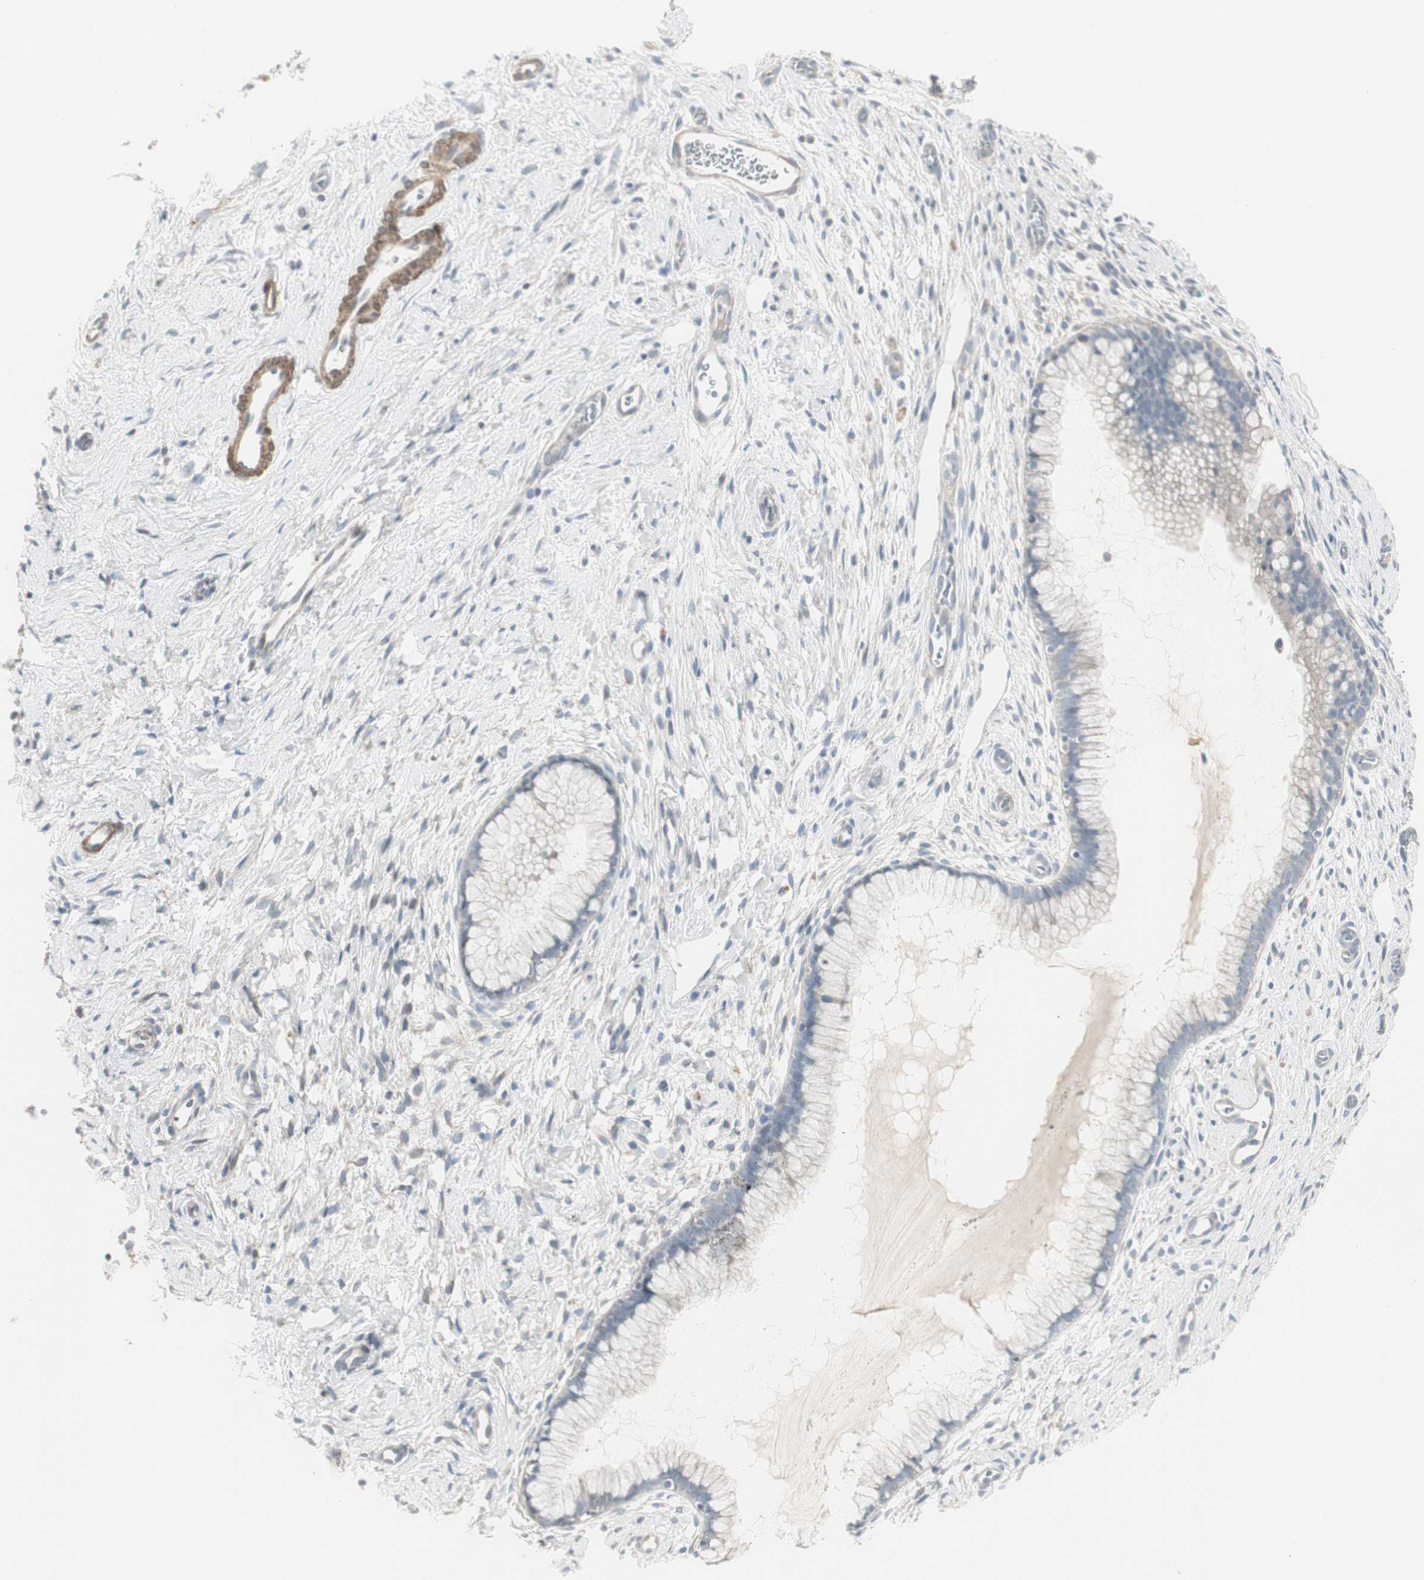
{"staining": {"intensity": "negative", "quantity": "none", "location": "none"}, "tissue": "cervix", "cell_type": "Glandular cells", "image_type": "normal", "snomed": [{"axis": "morphology", "description": "Normal tissue, NOS"}, {"axis": "topography", "description": "Cervix"}], "caption": "This is a image of IHC staining of unremarkable cervix, which shows no staining in glandular cells. (Stains: DAB immunohistochemistry with hematoxylin counter stain, Microscopy: brightfield microscopy at high magnification).", "gene": "DMPK", "patient": {"sex": "female", "age": 65}}